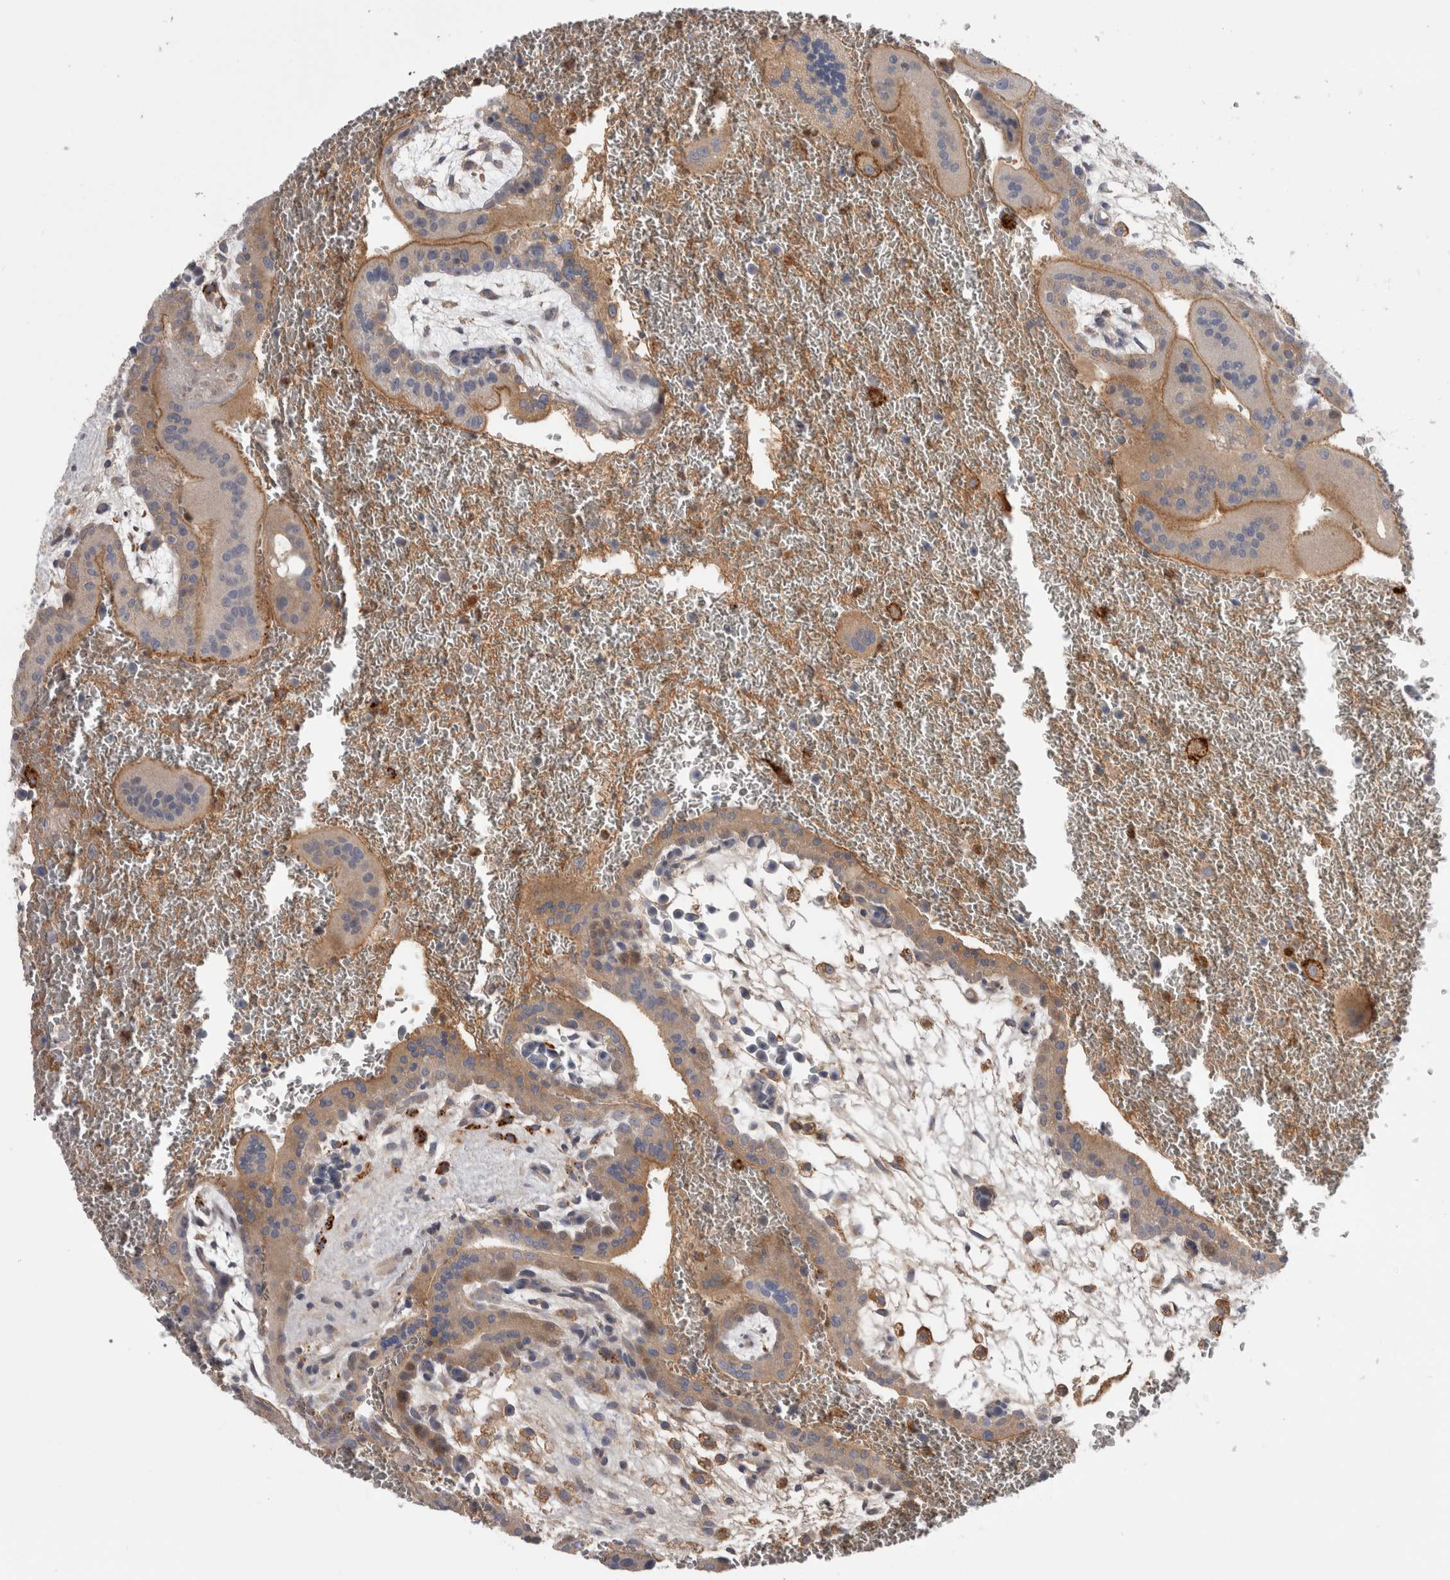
{"staining": {"intensity": "moderate", "quantity": "25%-75%", "location": "cytoplasmic/membranous"}, "tissue": "placenta", "cell_type": "Trophoblastic cells", "image_type": "normal", "snomed": [{"axis": "morphology", "description": "Normal tissue, NOS"}, {"axis": "topography", "description": "Placenta"}], "caption": "An immunohistochemistry (IHC) photomicrograph of unremarkable tissue is shown. Protein staining in brown shows moderate cytoplasmic/membranous positivity in placenta within trophoblastic cells.", "gene": "TBCE", "patient": {"sex": "female", "age": 35}}